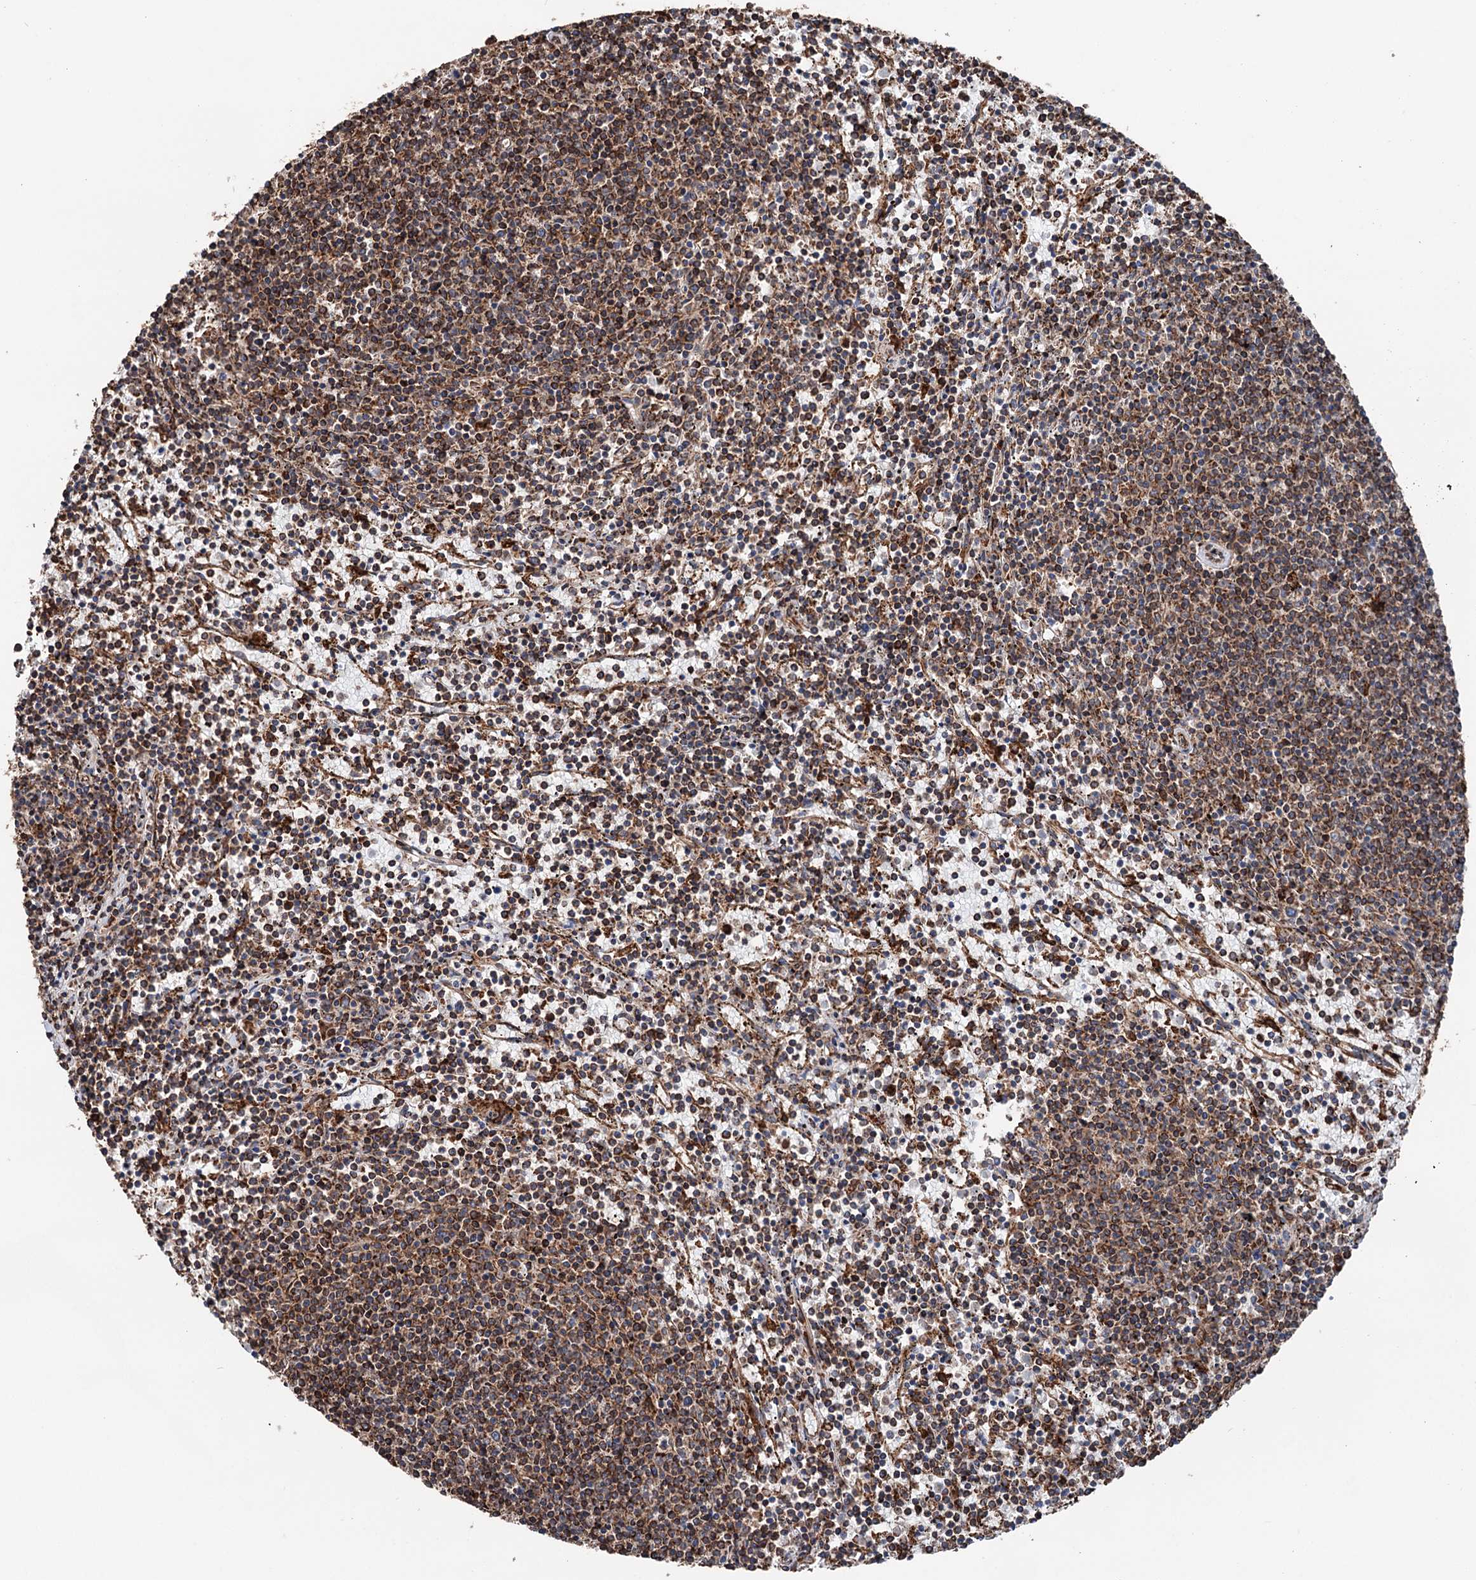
{"staining": {"intensity": "moderate", "quantity": ">75%", "location": "cytoplasmic/membranous"}, "tissue": "lymphoma", "cell_type": "Tumor cells", "image_type": "cancer", "snomed": [{"axis": "morphology", "description": "Malignant lymphoma, non-Hodgkin's type, Low grade"}, {"axis": "topography", "description": "Spleen"}], "caption": "Human malignant lymphoma, non-Hodgkin's type (low-grade) stained with a protein marker exhibits moderate staining in tumor cells.", "gene": "ERP29", "patient": {"sex": "female", "age": 50}}